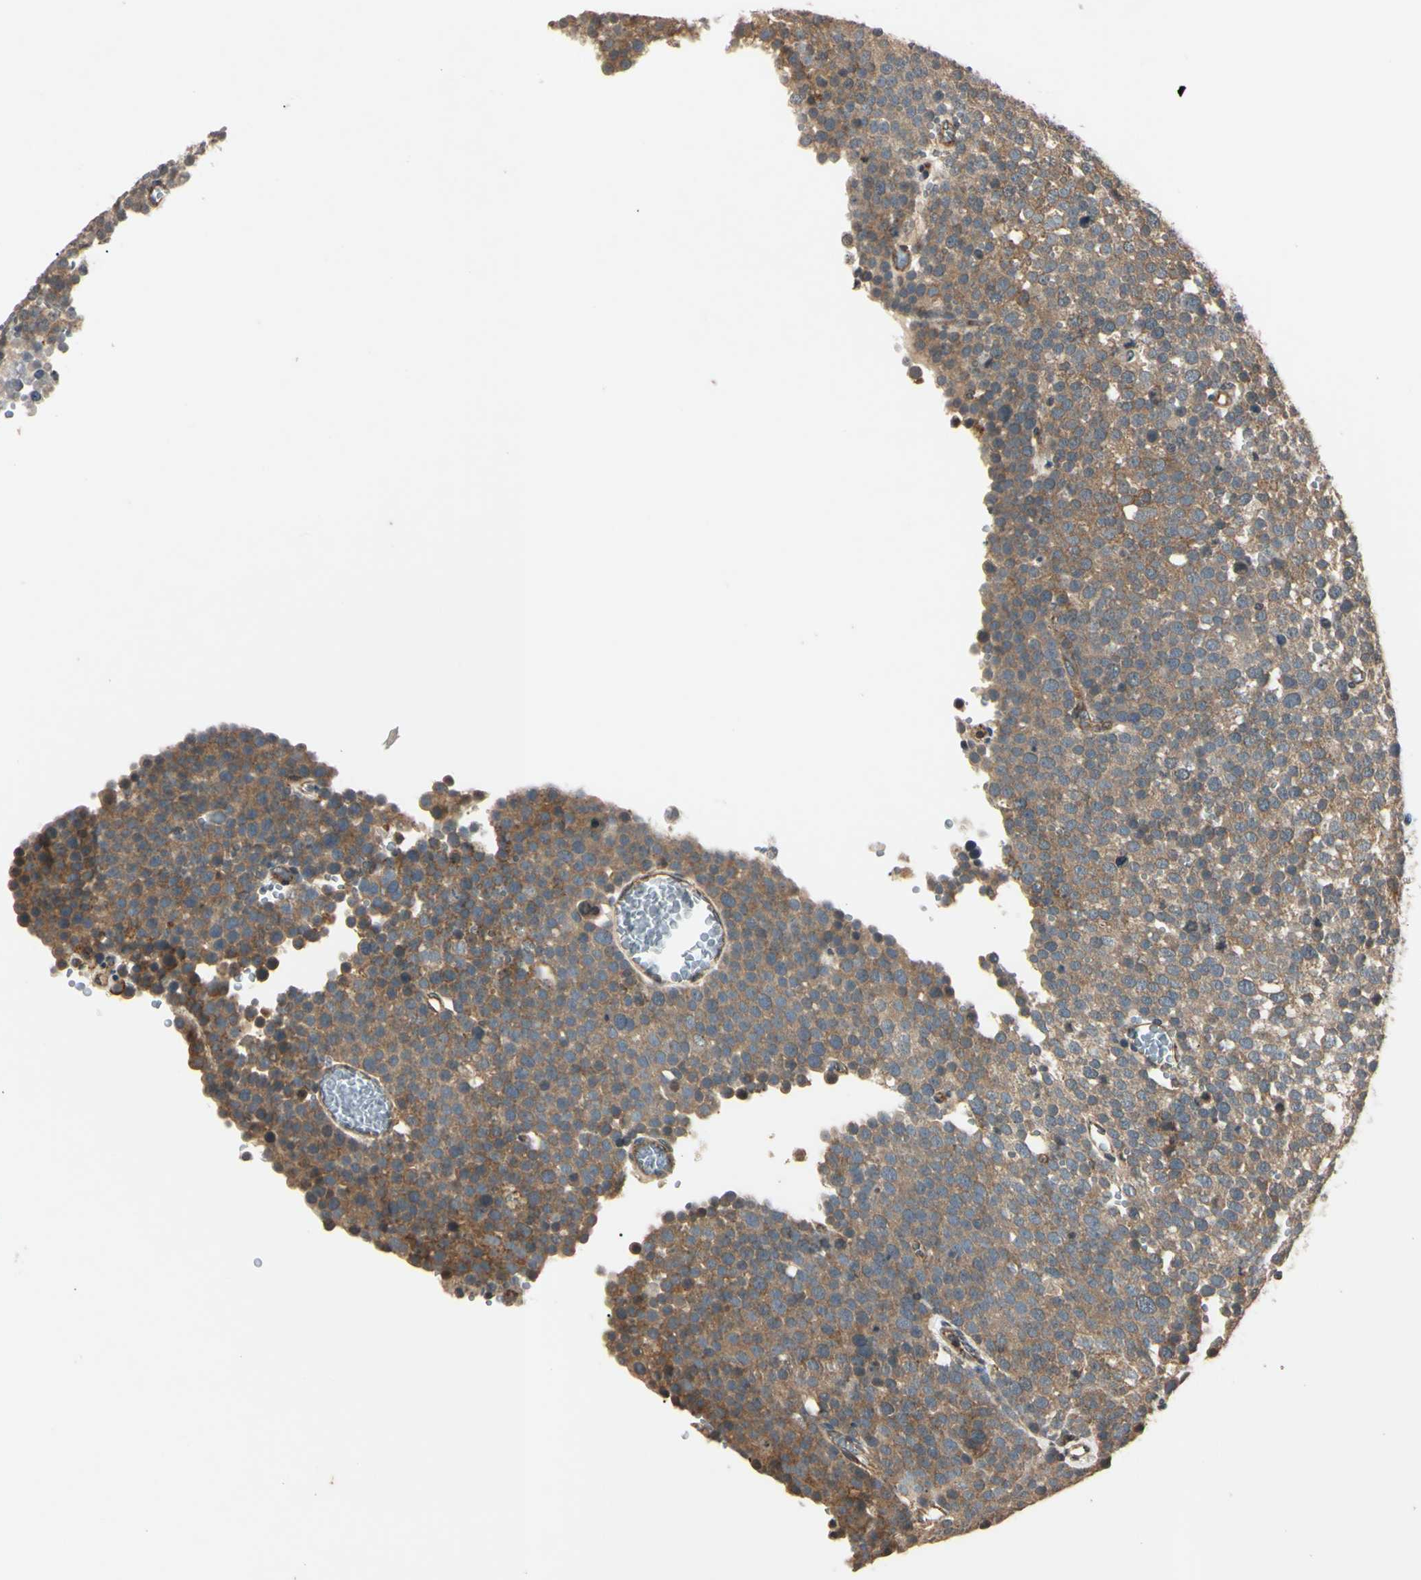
{"staining": {"intensity": "moderate", "quantity": "25%-75%", "location": "cytoplasmic/membranous"}, "tissue": "testis cancer", "cell_type": "Tumor cells", "image_type": "cancer", "snomed": [{"axis": "morphology", "description": "Seminoma, NOS"}, {"axis": "topography", "description": "Testis"}], "caption": "There is medium levels of moderate cytoplasmic/membranous staining in tumor cells of testis seminoma, as demonstrated by immunohistochemical staining (brown color).", "gene": "EPN1", "patient": {"sex": "male", "age": 71}}